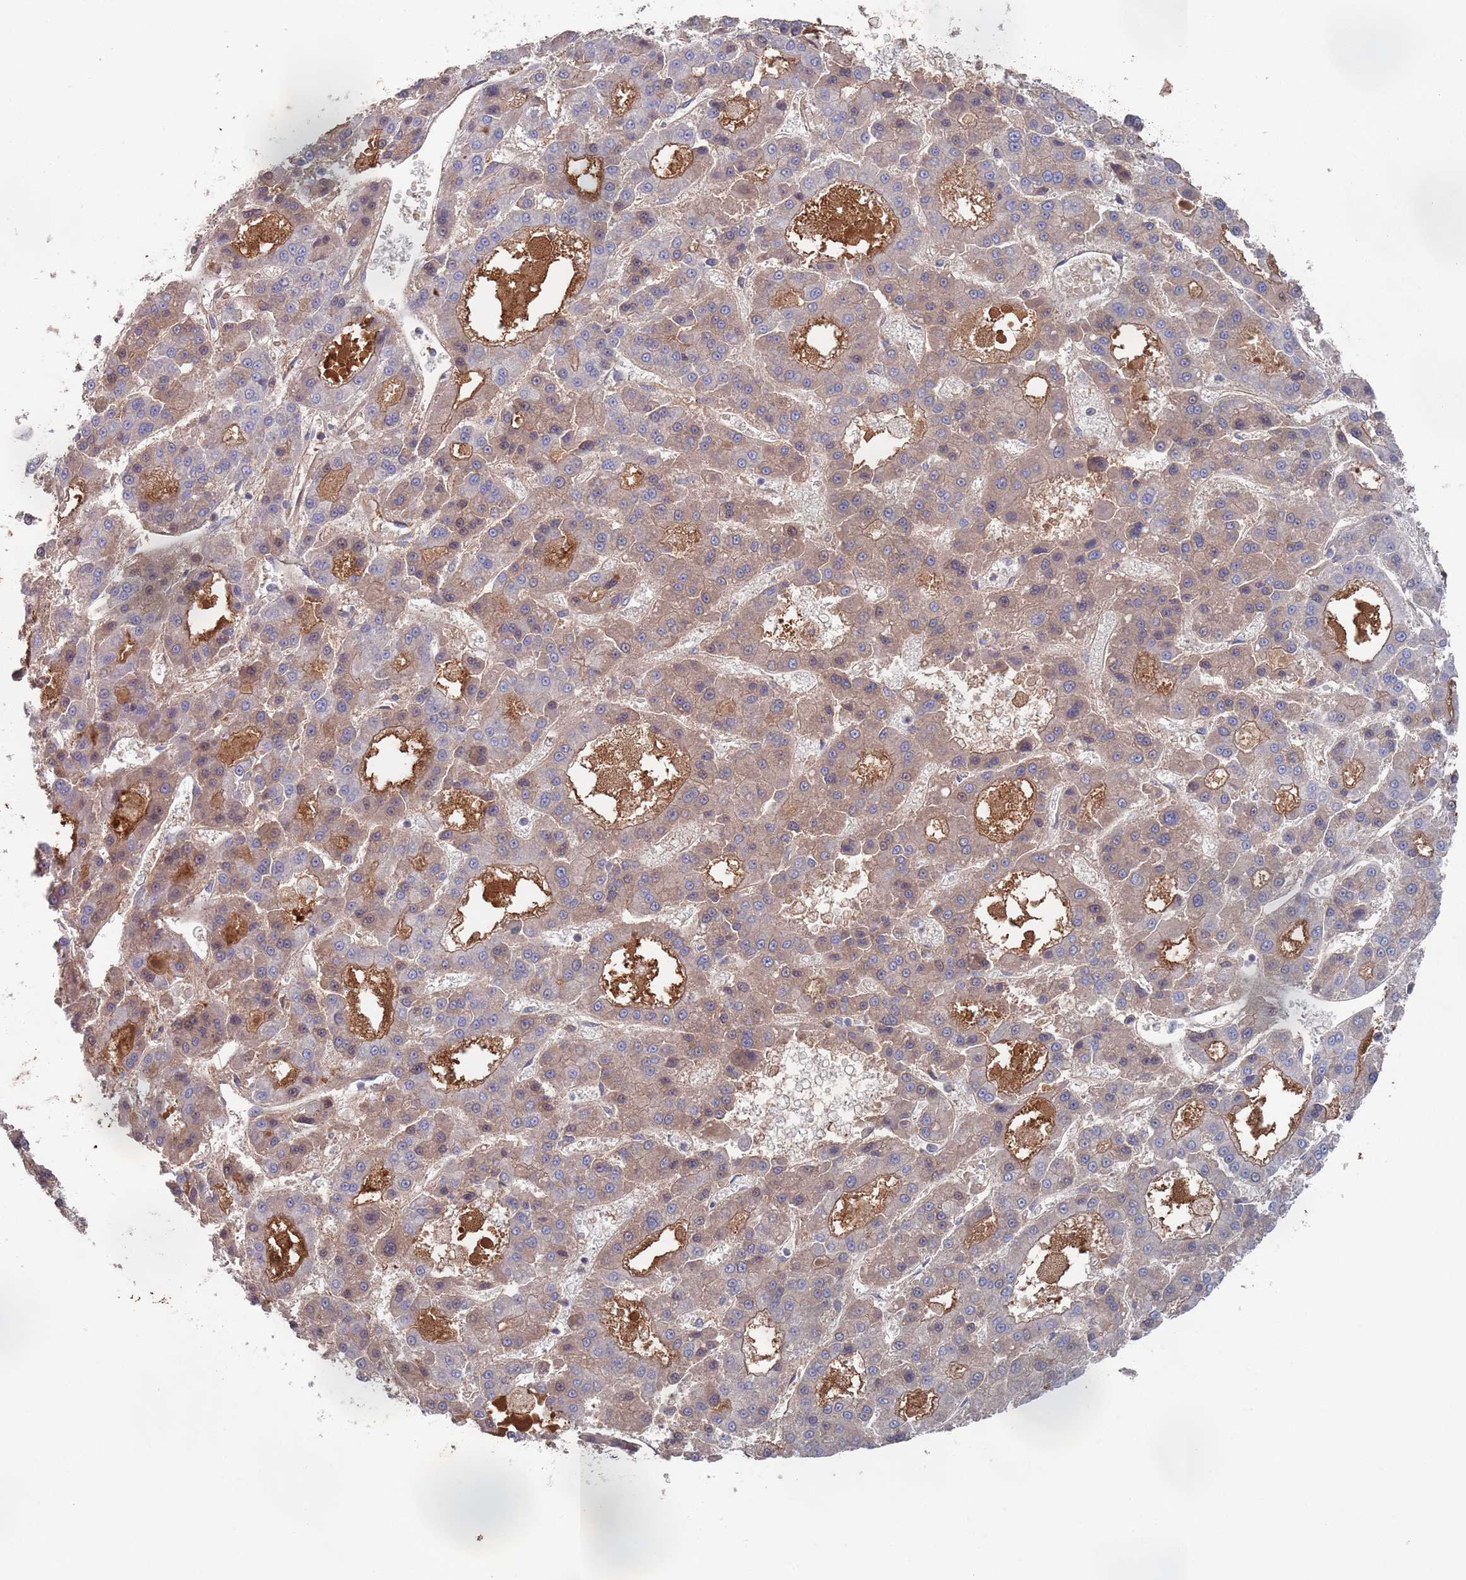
{"staining": {"intensity": "weak", "quantity": "<25%", "location": "cytoplasmic/membranous"}, "tissue": "liver cancer", "cell_type": "Tumor cells", "image_type": "cancer", "snomed": [{"axis": "morphology", "description": "Carcinoma, Hepatocellular, NOS"}, {"axis": "topography", "description": "Liver"}], "caption": "DAB immunohistochemical staining of human liver hepatocellular carcinoma shows no significant positivity in tumor cells.", "gene": "PLEKHA4", "patient": {"sex": "male", "age": 70}}